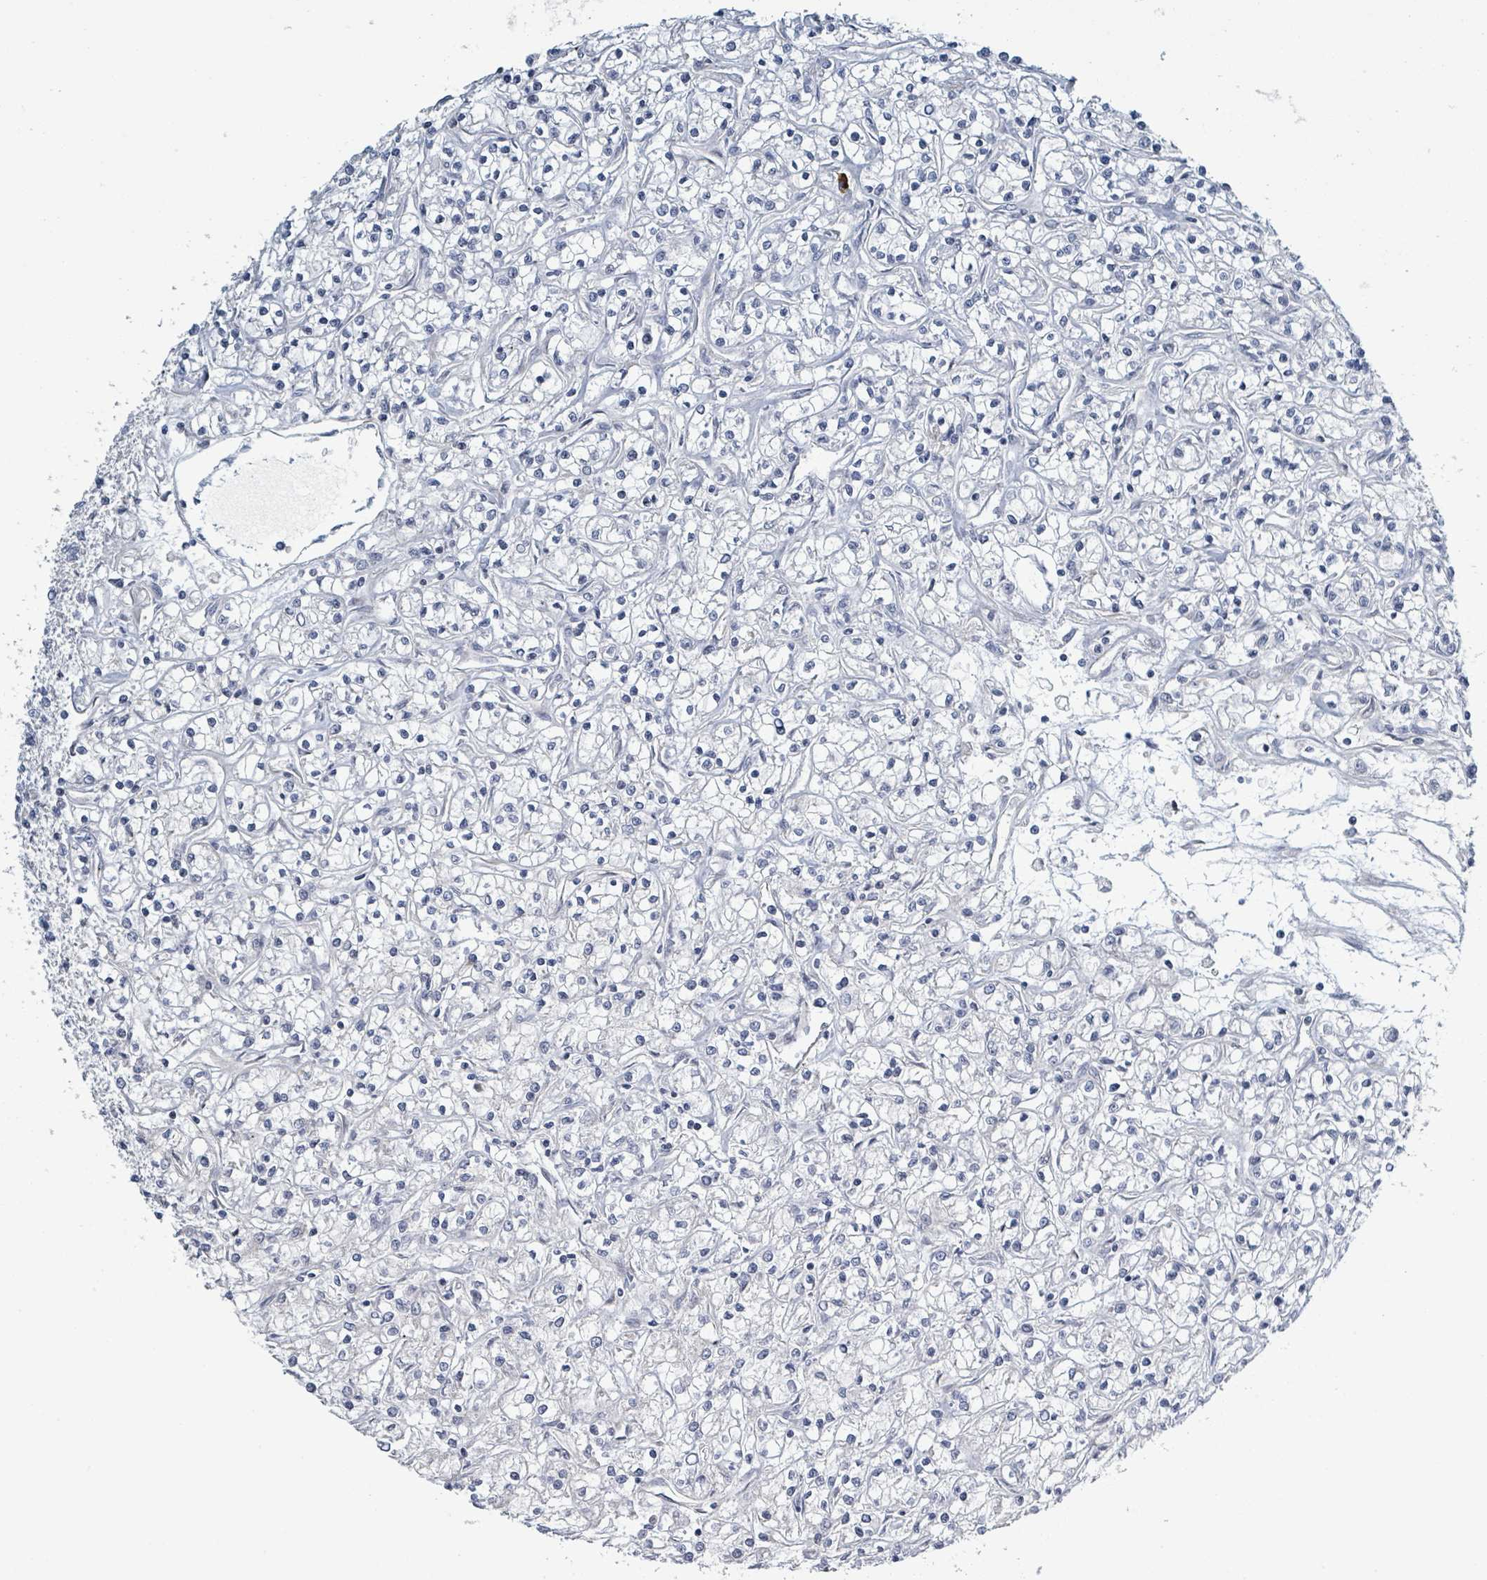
{"staining": {"intensity": "negative", "quantity": "none", "location": "none"}, "tissue": "renal cancer", "cell_type": "Tumor cells", "image_type": "cancer", "snomed": [{"axis": "morphology", "description": "Adenocarcinoma, NOS"}, {"axis": "topography", "description": "Kidney"}], "caption": "A high-resolution micrograph shows IHC staining of renal adenocarcinoma, which exhibits no significant expression in tumor cells.", "gene": "RAB33B", "patient": {"sex": "female", "age": 59}}